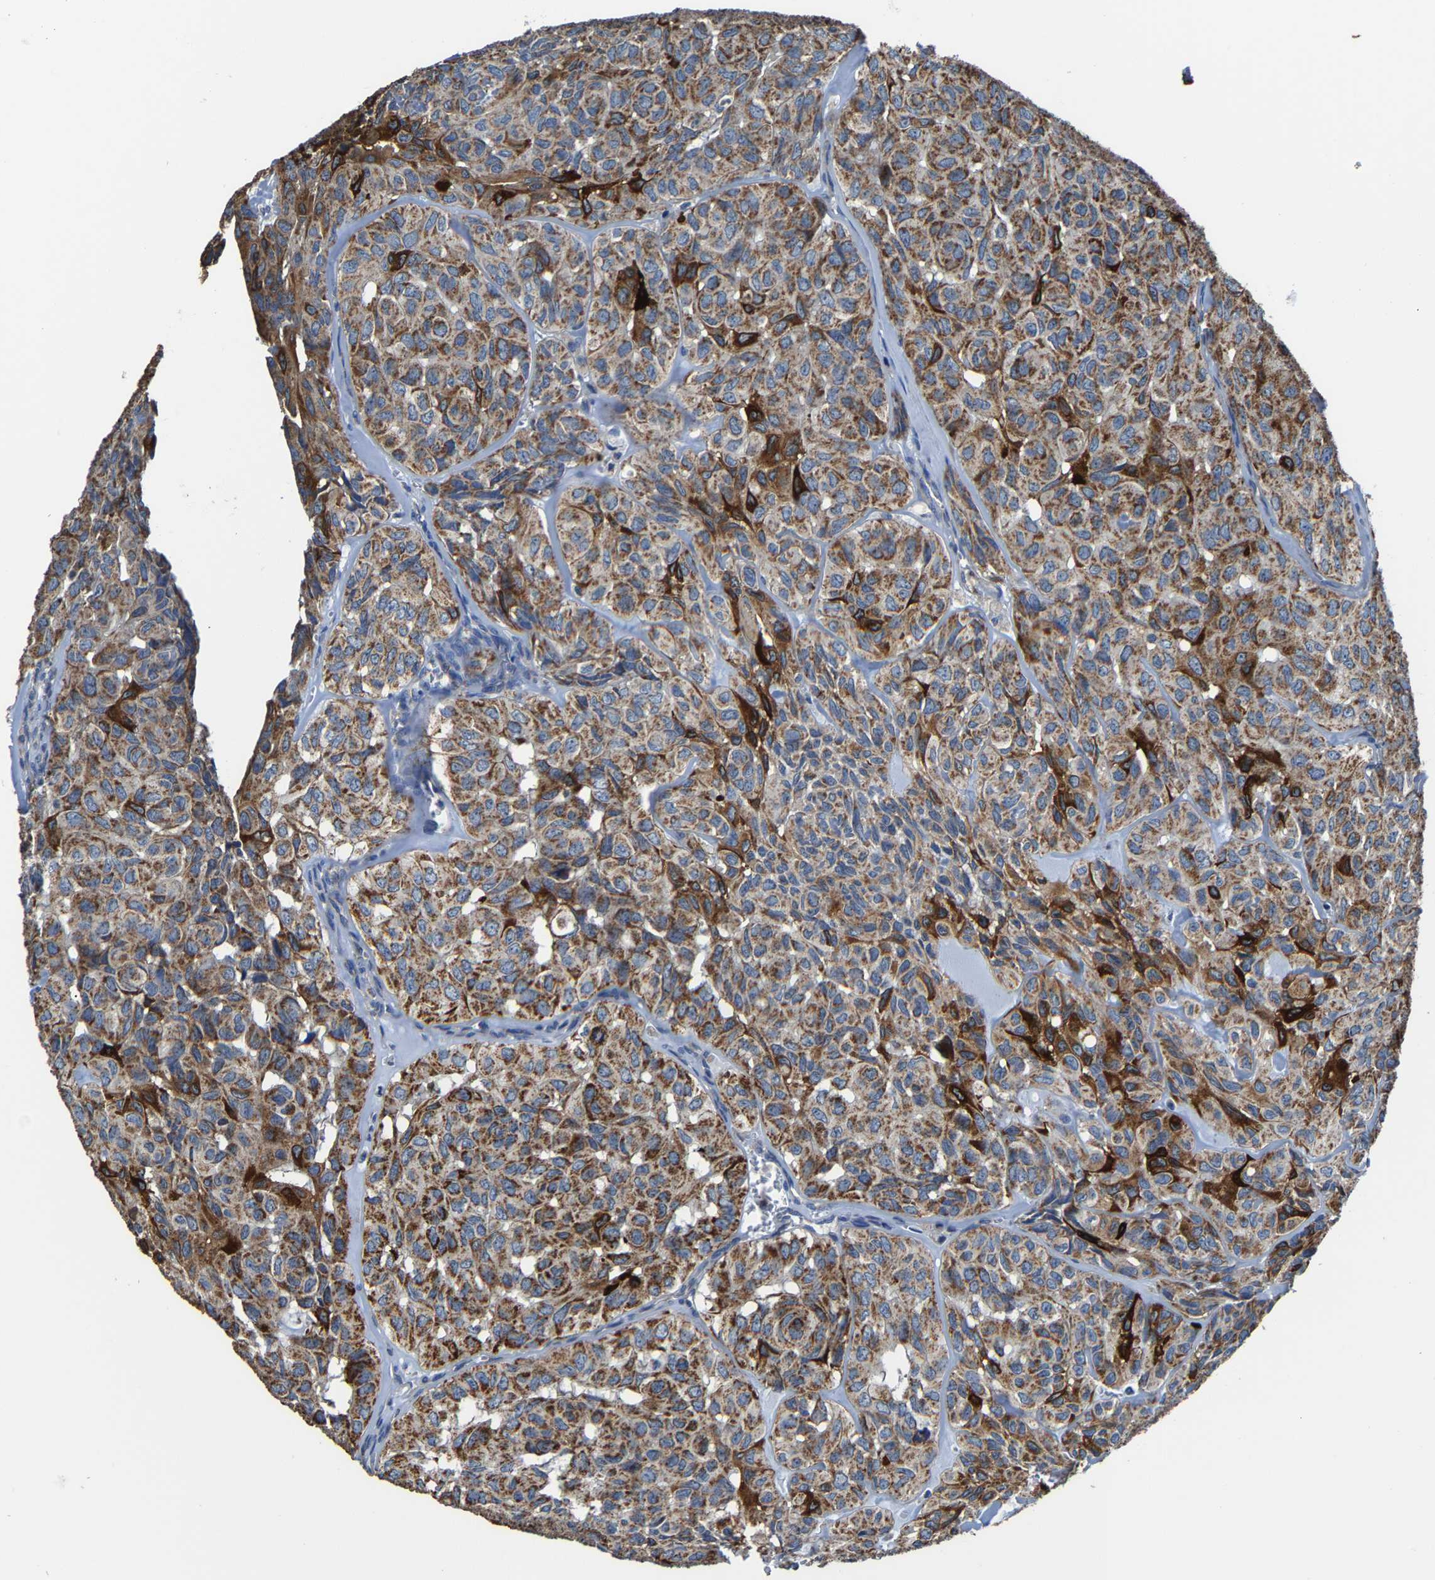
{"staining": {"intensity": "strong", "quantity": ">75%", "location": "cytoplasmic/membranous"}, "tissue": "head and neck cancer", "cell_type": "Tumor cells", "image_type": "cancer", "snomed": [{"axis": "morphology", "description": "Adenocarcinoma, NOS"}, {"axis": "topography", "description": "Salivary gland, NOS"}, {"axis": "topography", "description": "Head-Neck"}], "caption": "Protein staining exhibits strong cytoplasmic/membranous positivity in approximately >75% of tumor cells in adenocarcinoma (head and neck). The staining was performed using DAB to visualize the protein expression in brown, while the nuclei were stained in blue with hematoxylin (Magnification: 20x).", "gene": "AGK", "patient": {"sex": "female", "age": 76}}